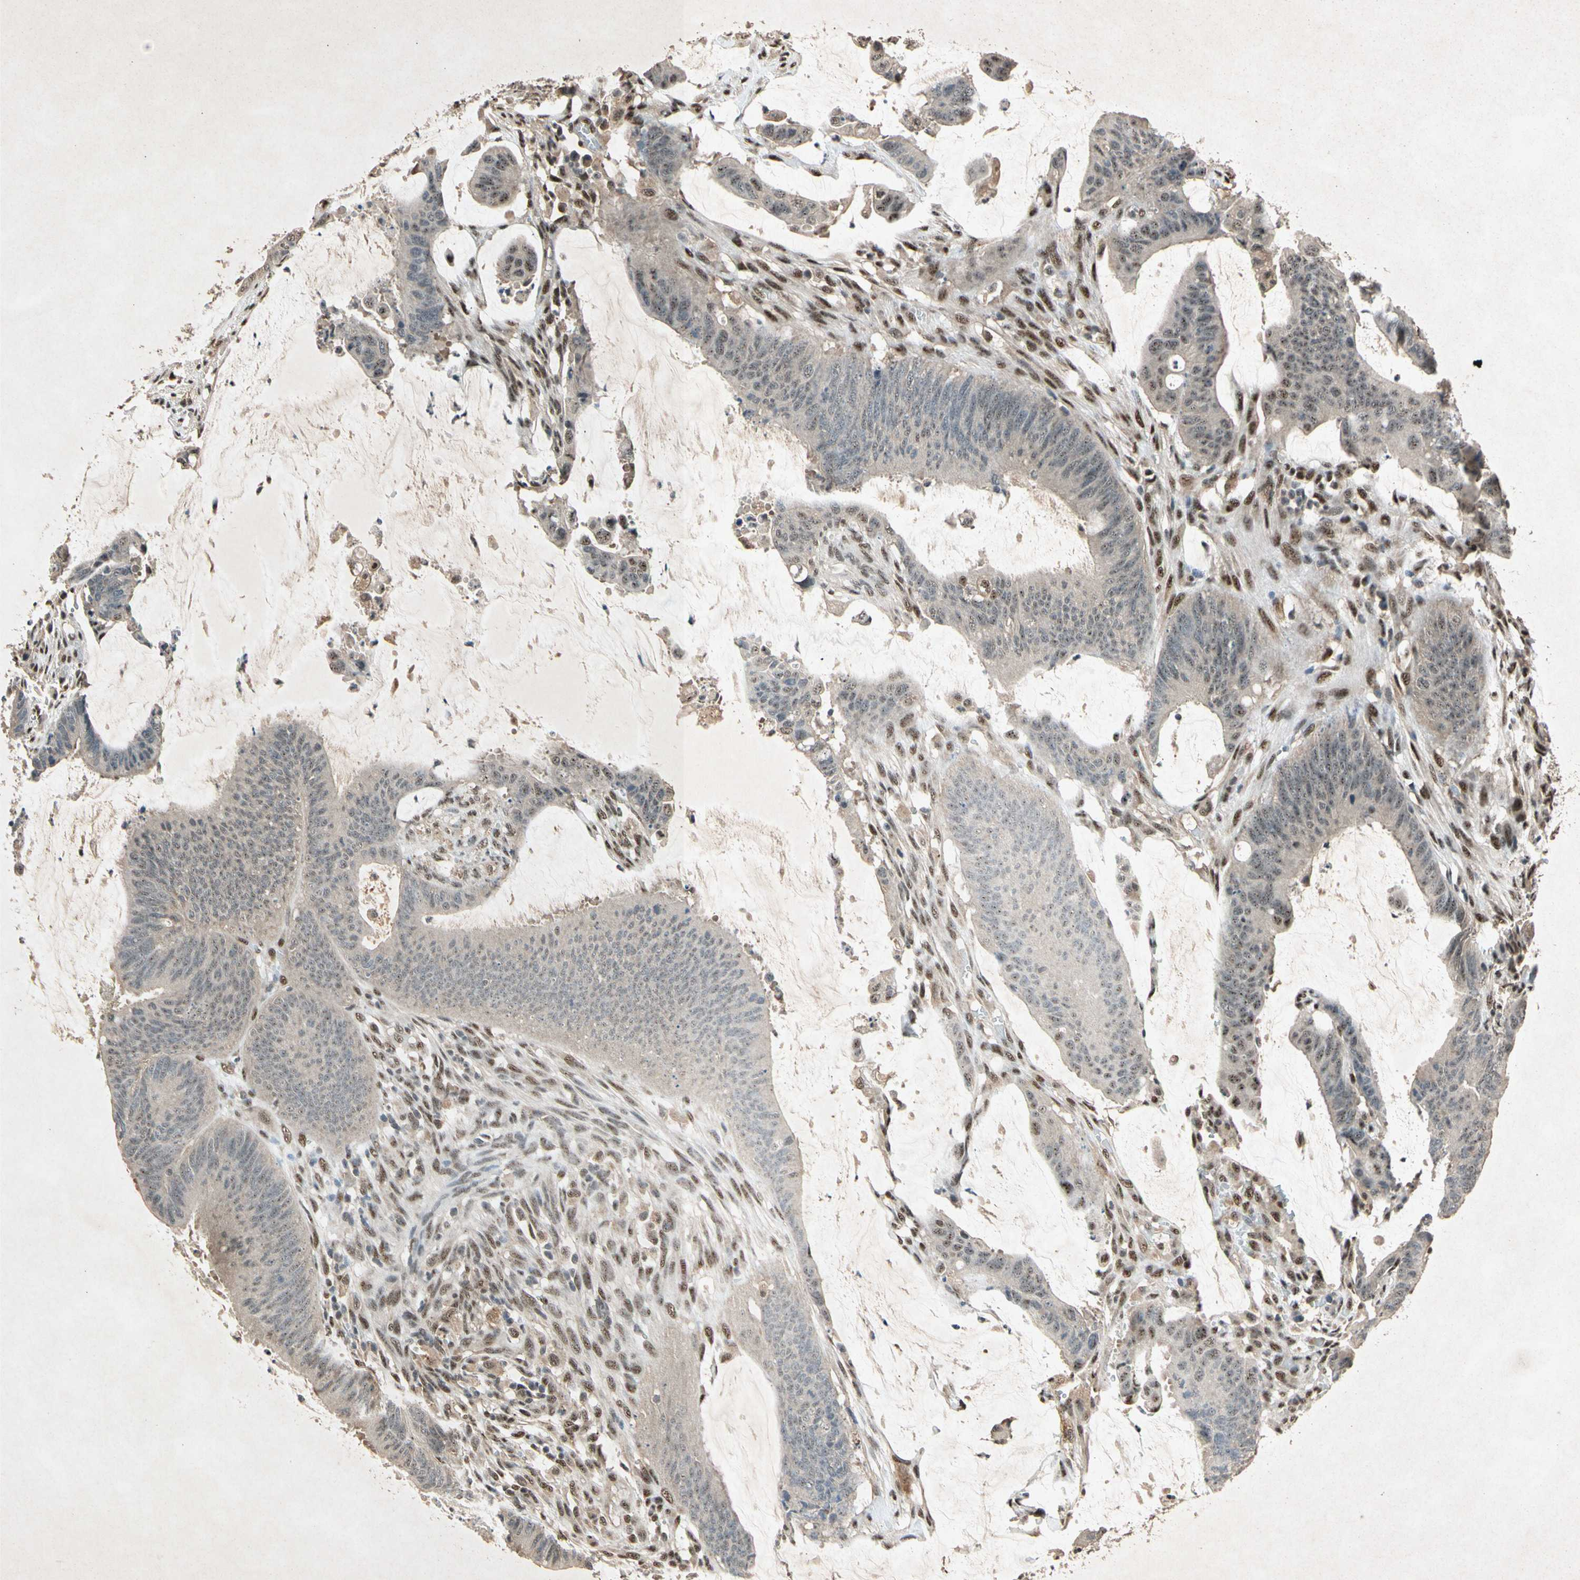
{"staining": {"intensity": "weak", "quantity": ">75%", "location": "cytoplasmic/membranous,nuclear"}, "tissue": "colorectal cancer", "cell_type": "Tumor cells", "image_type": "cancer", "snomed": [{"axis": "morphology", "description": "Adenocarcinoma, NOS"}, {"axis": "topography", "description": "Rectum"}], "caption": "The micrograph reveals staining of adenocarcinoma (colorectal), revealing weak cytoplasmic/membranous and nuclear protein expression (brown color) within tumor cells.", "gene": "PML", "patient": {"sex": "female", "age": 66}}